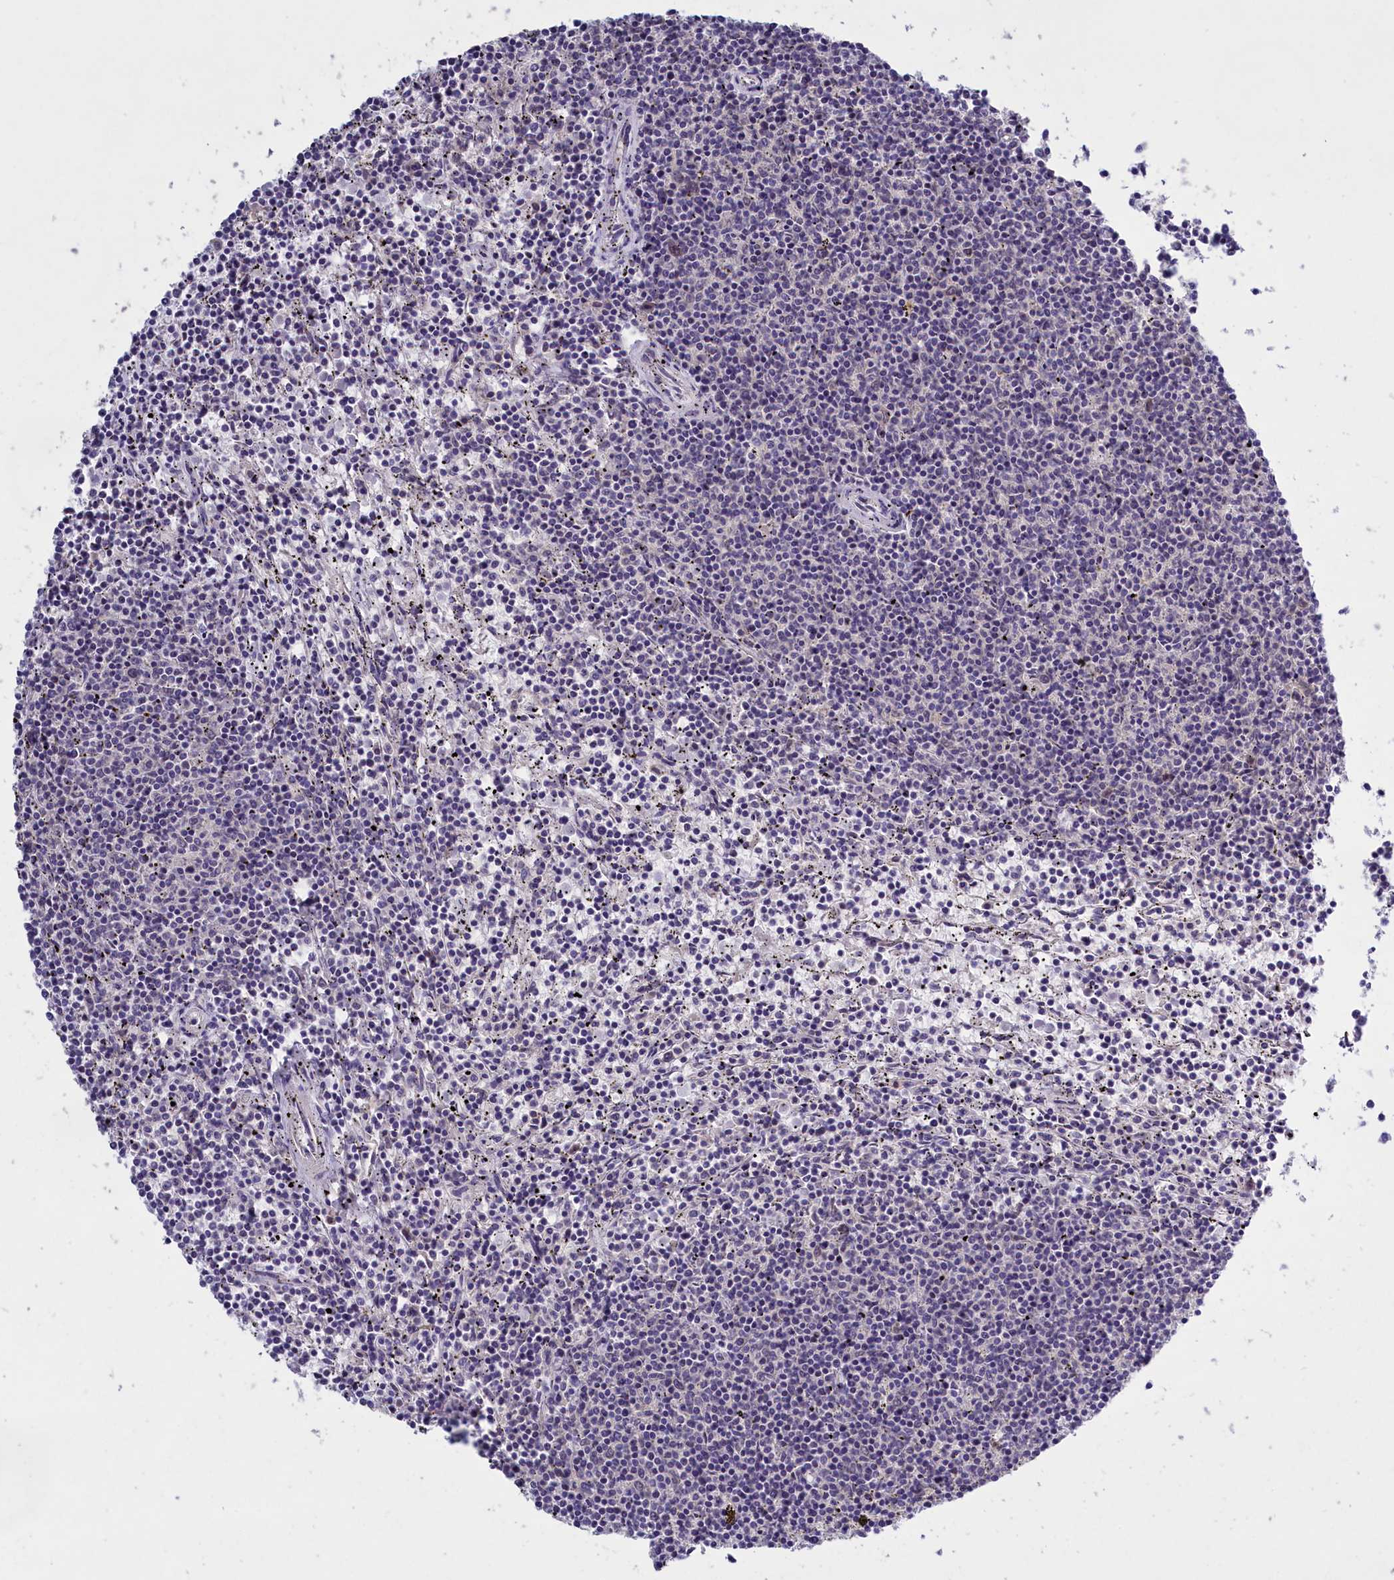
{"staining": {"intensity": "negative", "quantity": "none", "location": "none"}, "tissue": "lymphoma", "cell_type": "Tumor cells", "image_type": "cancer", "snomed": [{"axis": "morphology", "description": "Malignant lymphoma, non-Hodgkin's type, Low grade"}, {"axis": "topography", "description": "Spleen"}], "caption": "Immunohistochemistry (IHC) photomicrograph of lymphoma stained for a protein (brown), which displays no positivity in tumor cells.", "gene": "ENPP6", "patient": {"sex": "female", "age": 50}}